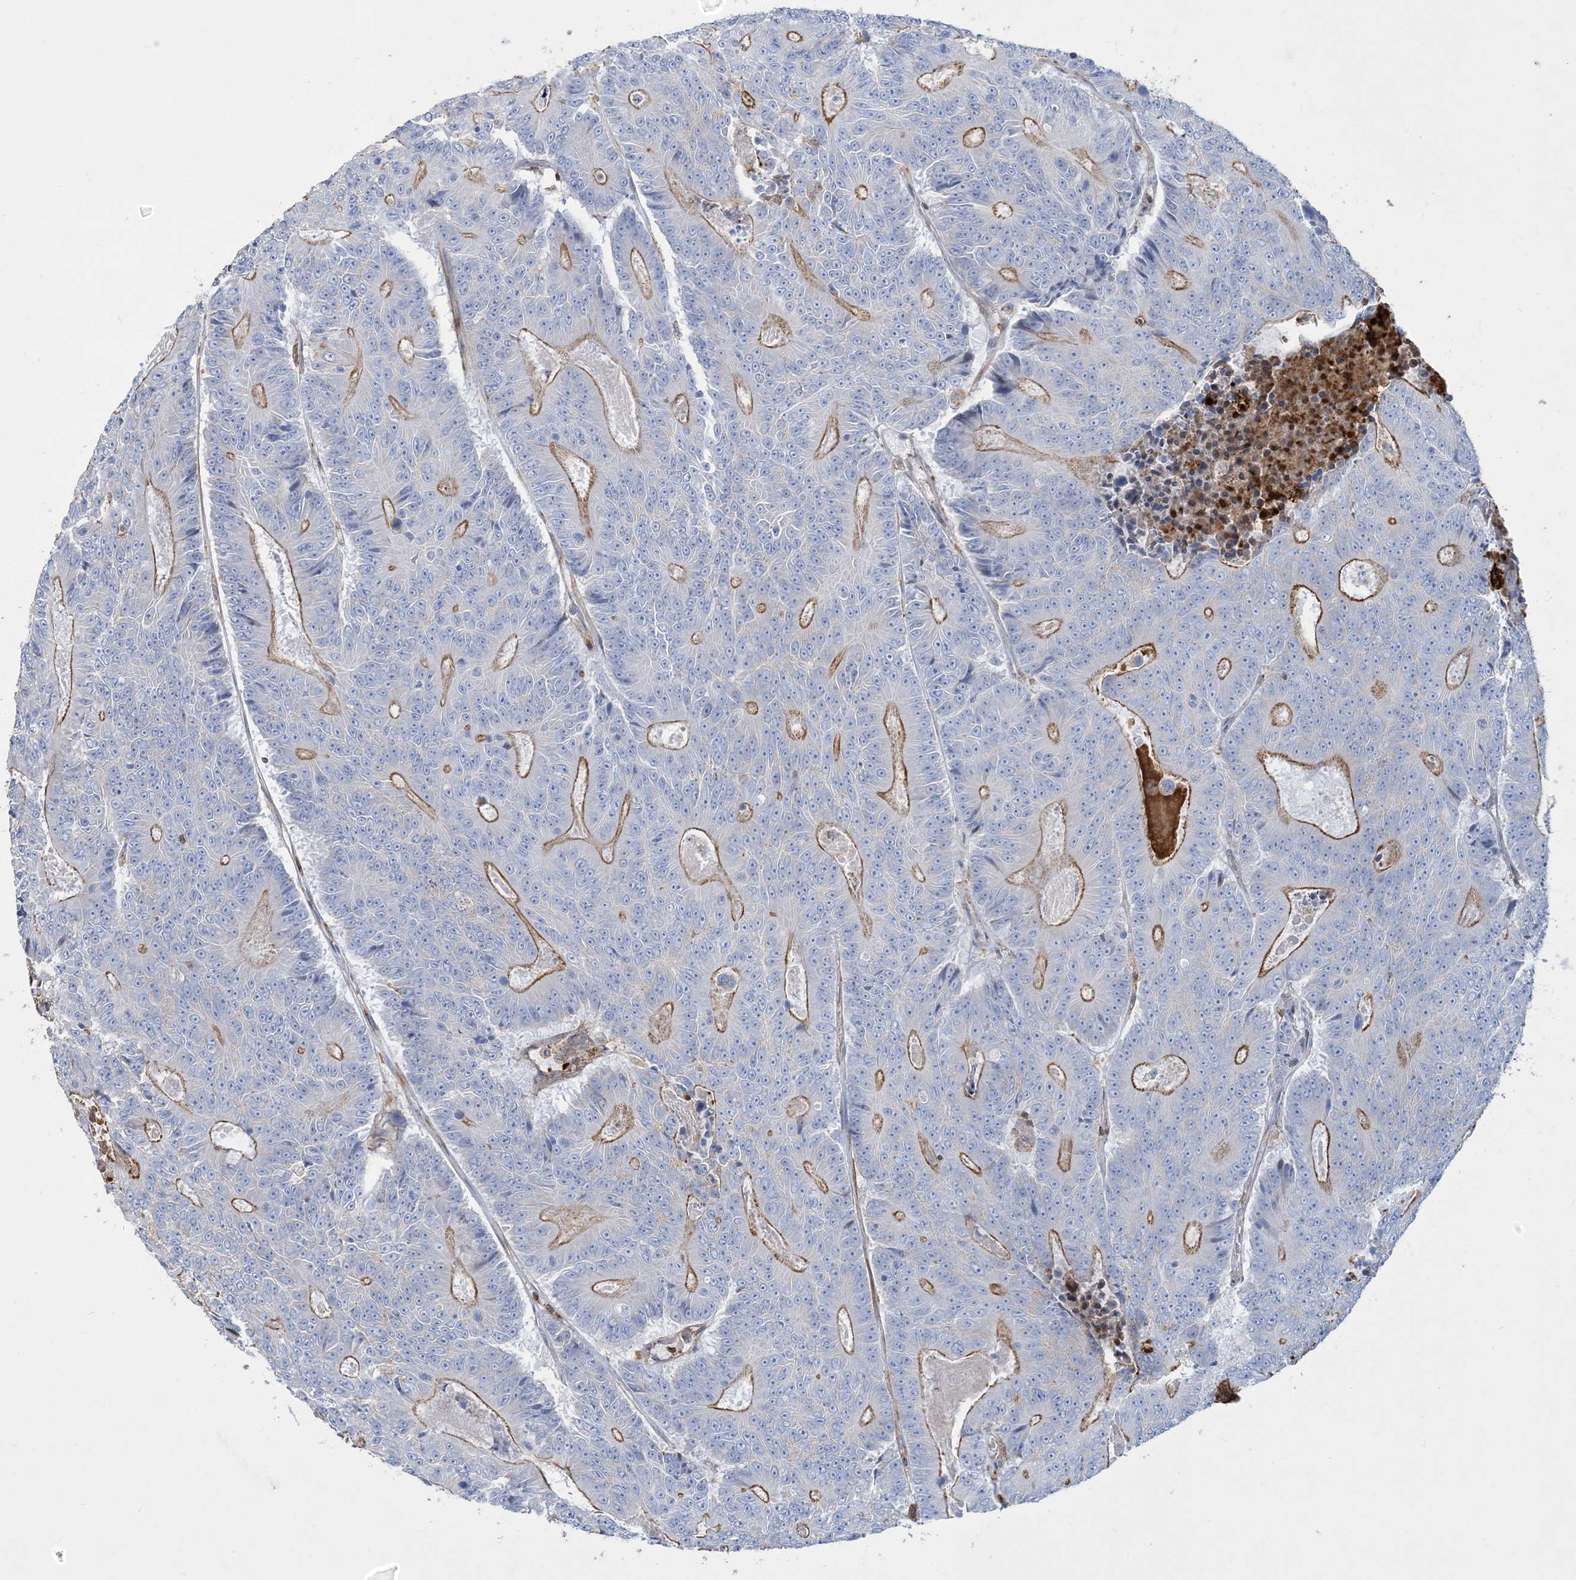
{"staining": {"intensity": "moderate", "quantity": "25%-75%", "location": "cytoplasmic/membranous"}, "tissue": "colorectal cancer", "cell_type": "Tumor cells", "image_type": "cancer", "snomed": [{"axis": "morphology", "description": "Adenocarcinoma, NOS"}, {"axis": "topography", "description": "Colon"}], "caption": "DAB immunohistochemical staining of colorectal cancer (adenocarcinoma) exhibits moderate cytoplasmic/membranous protein staining in about 25%-75% of tumor cells.", "gene": "GTF3C2", "patient": {"sex": "male", "age": 83}}